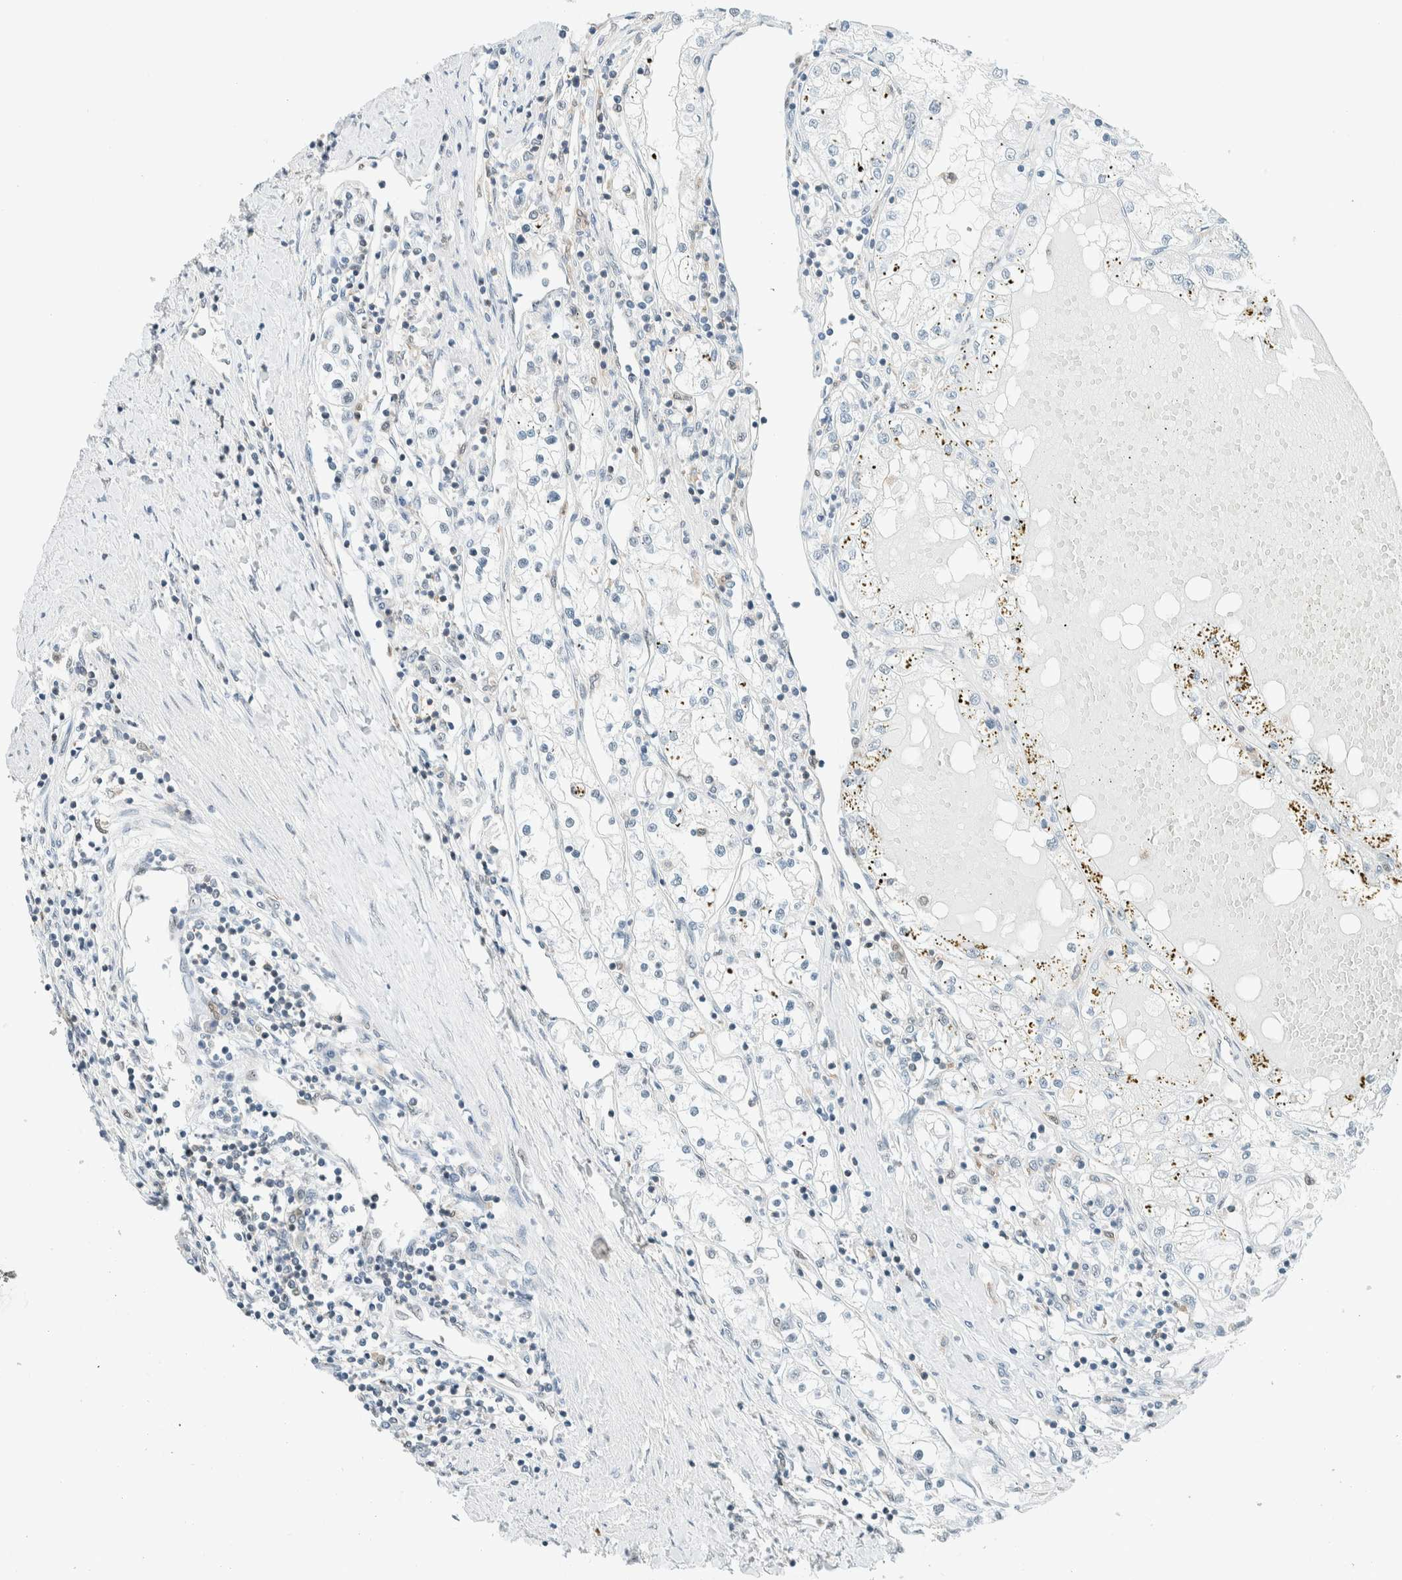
{"staining": {"intensity": "negative", "quantity": "none", "location": "none"}, "tissue": "renal cancer", "cell_type": "Tumor cells", "image_type": "cancer", "snomed": [{"axis": "morphology", "description": "Adenocarcinoma, NOS"}, {"axis": "topography", "description": "Kidney"}], "caption": "Tumor cells are negative for brown protein staining in renal adenocarcinoma.", "gene": "CYSRT1", "patient": {"sex": "male", "age": 68}}